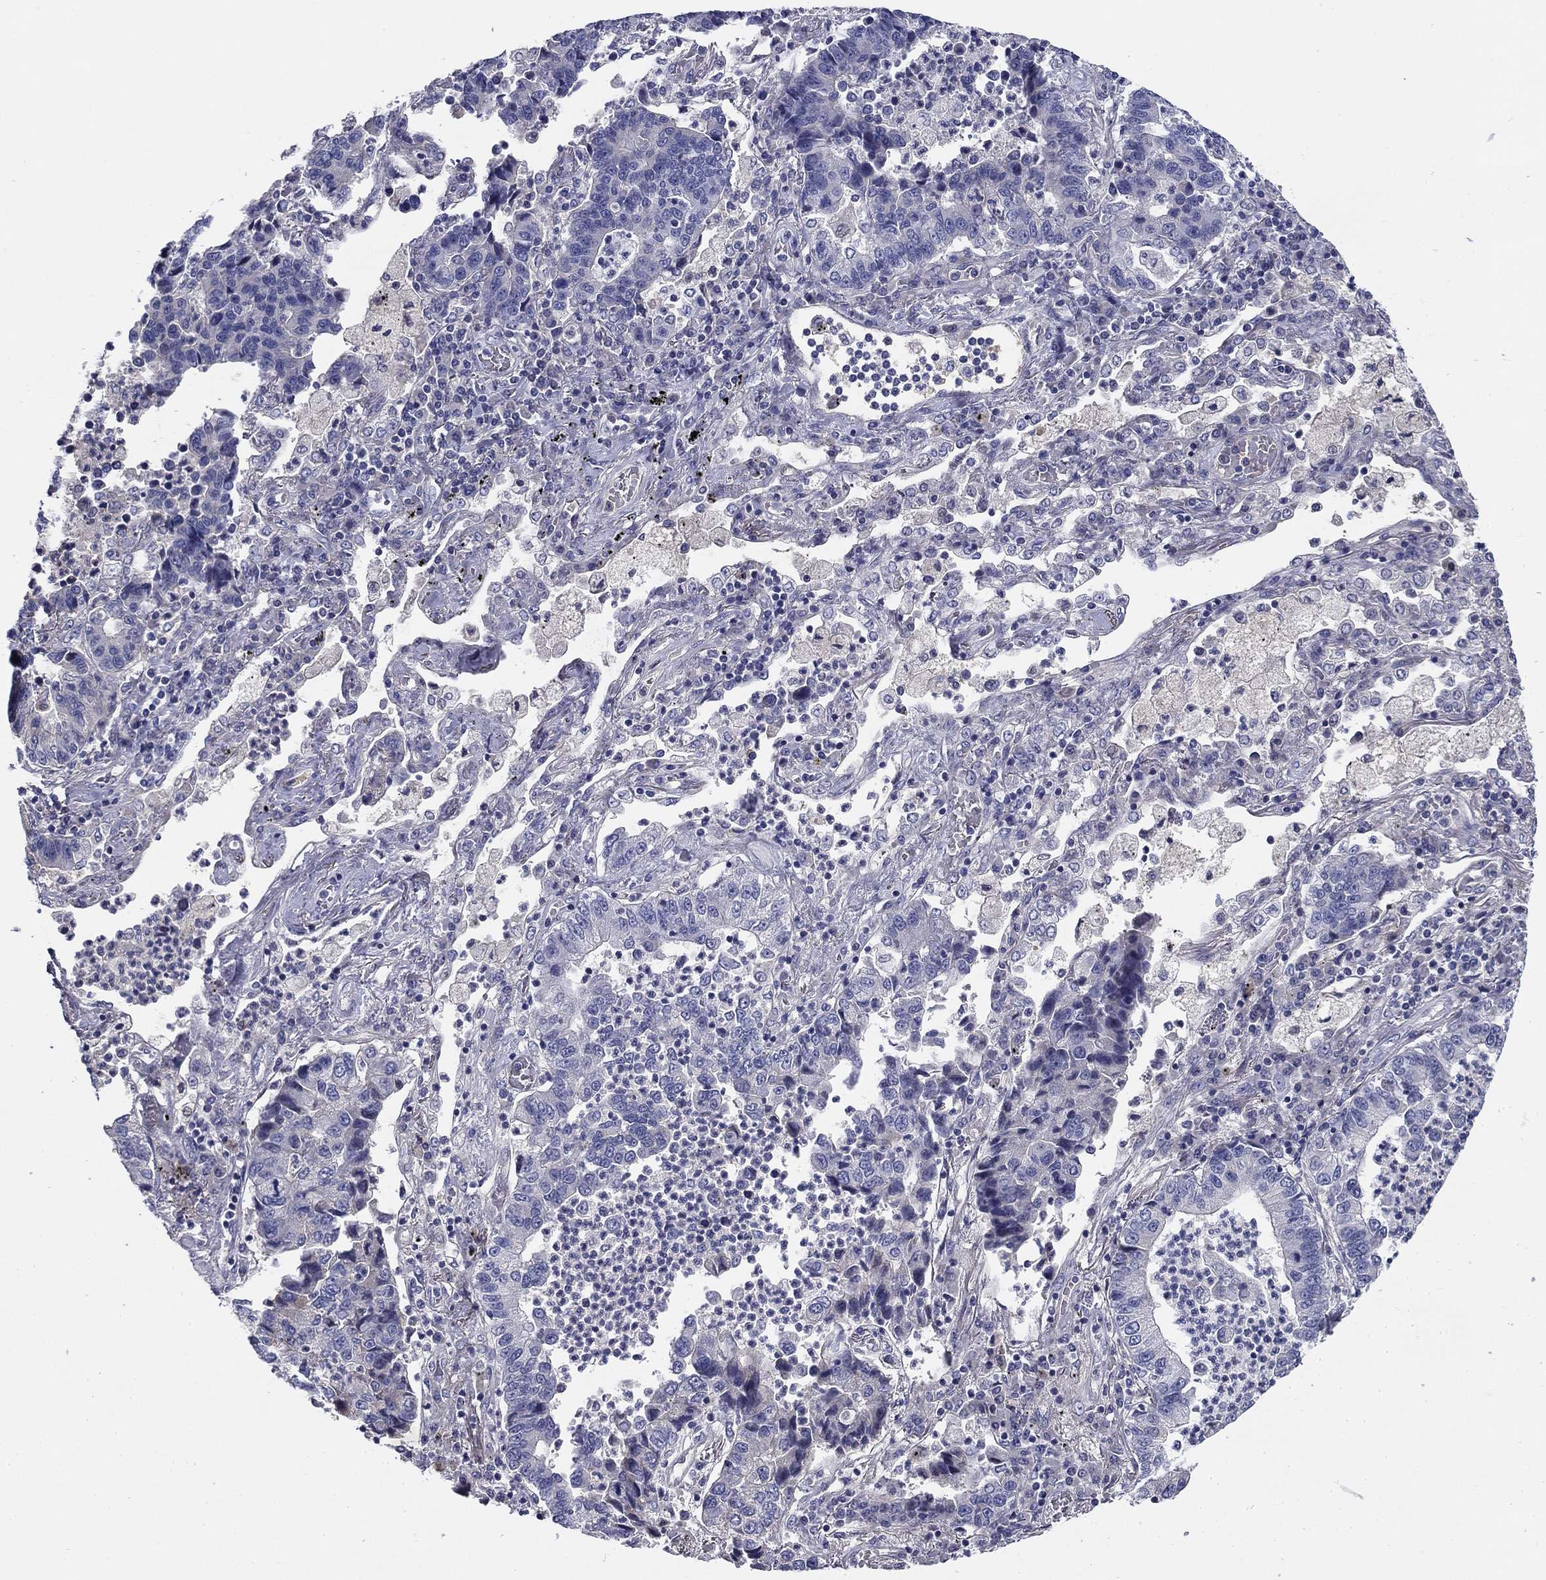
{"staining": {"intensity": "negative", "quantity": "none", "location": "none"}, "tissue": "lung cancer", "cell_type": "Tumor cells", "image_type": "cancer", "snomed": [{"axis": "morphology", "description": "Adenocarcinoma, NOS"}, {"axis": "topography", "description": "Lung"}], "caption": "Protein analysis of lung cancer (adenocarcinoma) displays no significant staining in tumor cells.", "gene": "CPLX4", "patient": {"sex": "female", "age": 57}}